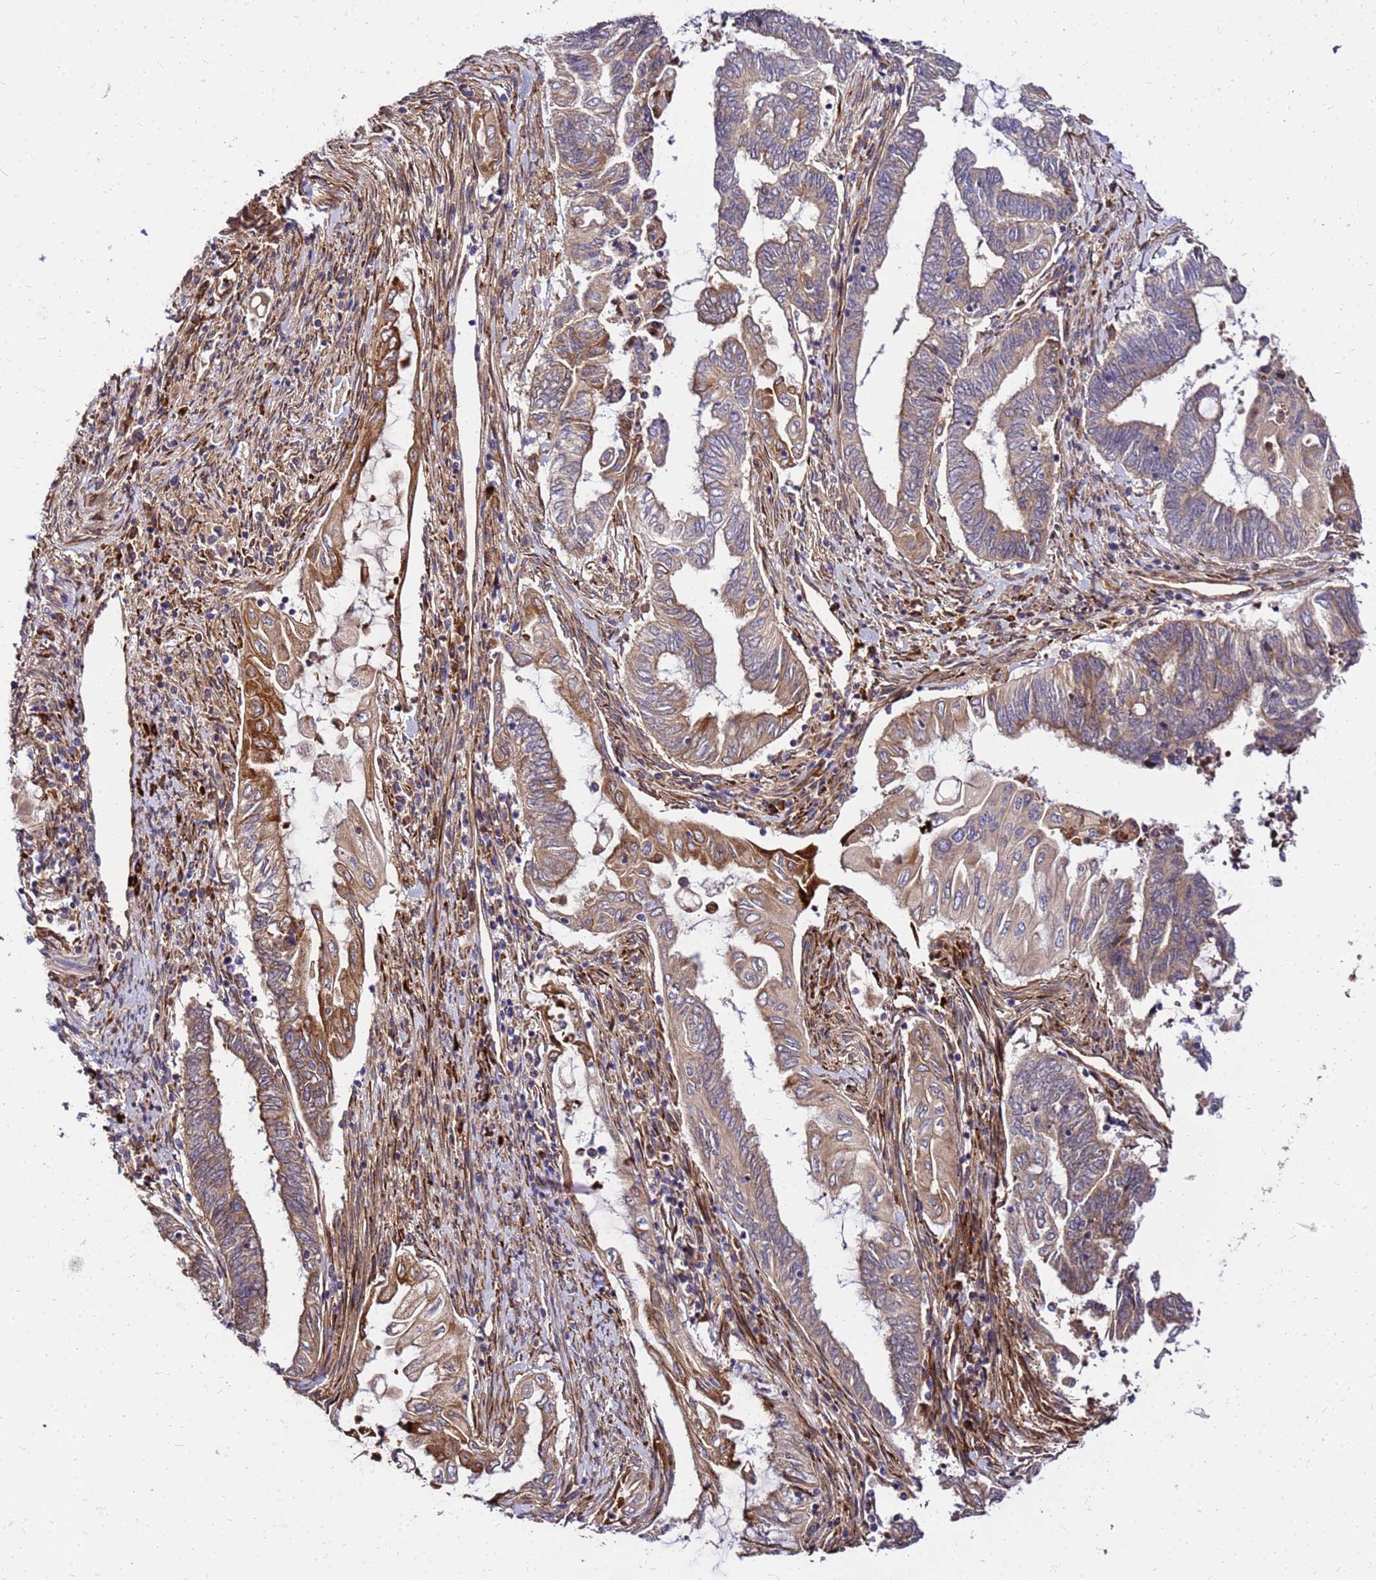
{"staining": {"intensity": "moderate", "quantity": ">75%", "location": "cytoplasmic/membranous"}, "tissue": "endometrial cancer", "cell_type": "Tumor cells", "image_type": "cancer", "snomed": [{"axis": "morphology", "description": "Adenocarcinoma, NOS"}, {"axis": "topography", "description": "Uterus"}, {"axis": "topography", "description": "Endometrium"}], "caption": "Approximately >75% of tumor cells in human adenocarcinoma (endometrial) demonstrate moderate cytoplasmic/membranous protein staining as visualized by brown immunohistochemical staining.", "gene": "WWC2", "patient": {"sex": "female", "age": 70}}